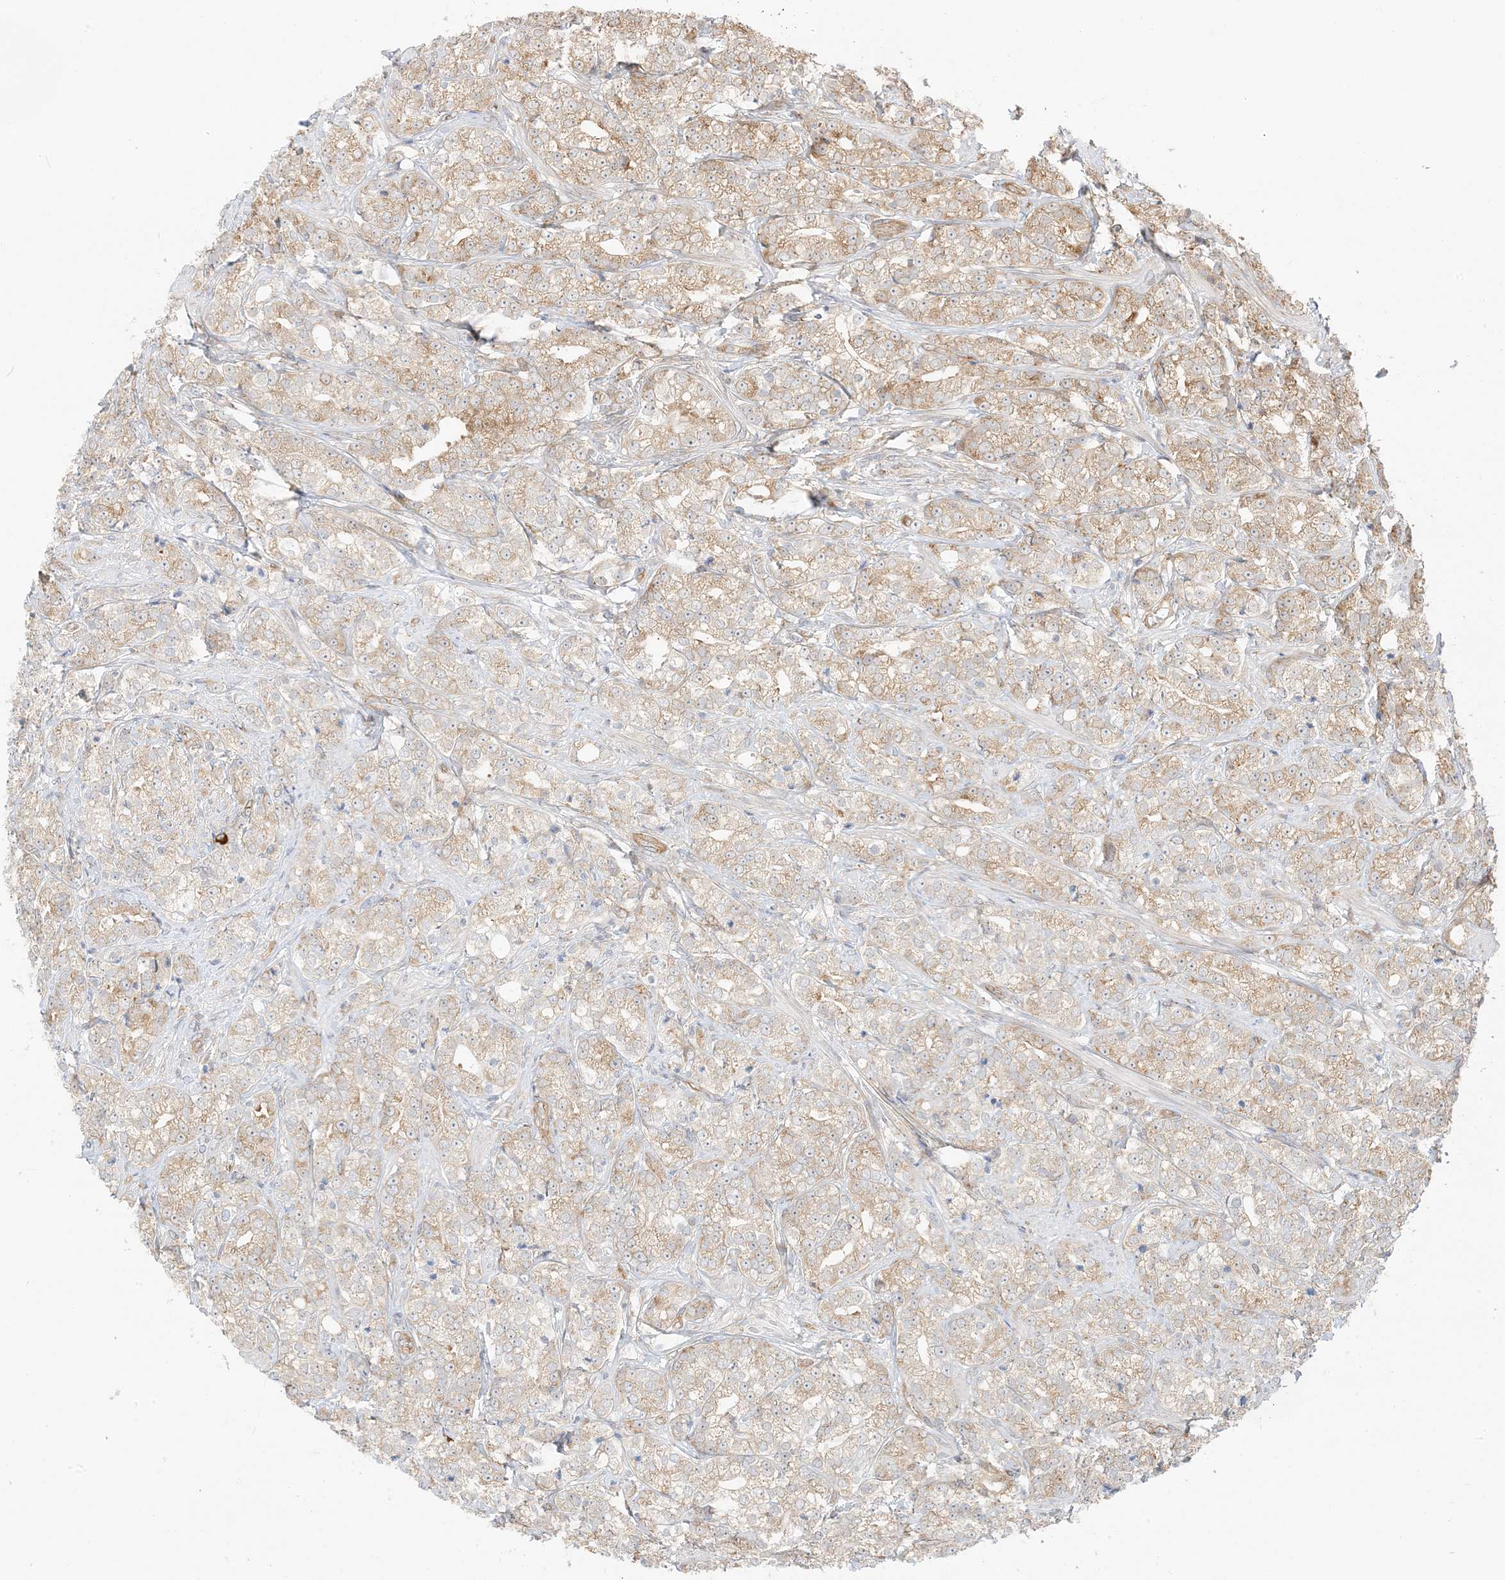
{"staining": {"intensity": "moderate", "quantity": "<25%", "location": "cytoplasmic/membranous"}, "tissue": "prostate cancer", "cell_type": "Tumor cells", "image_type": "cancer", "snomed": [{"axis": "morphology", "description": "Adenocarcinoma, High grade"}, {"axis": "topography", "description": "Prostate"}], "caption": "There is low levels of moderate cytoplasmic/membranous positivity in tumor cells of prostate cancer (adenocarcinoma (high-grade)), as demonstrated by immunohistochemical staining (brown color).", "gene": "UBAP2L", "patient": {"sex": "male", "age": 69}}